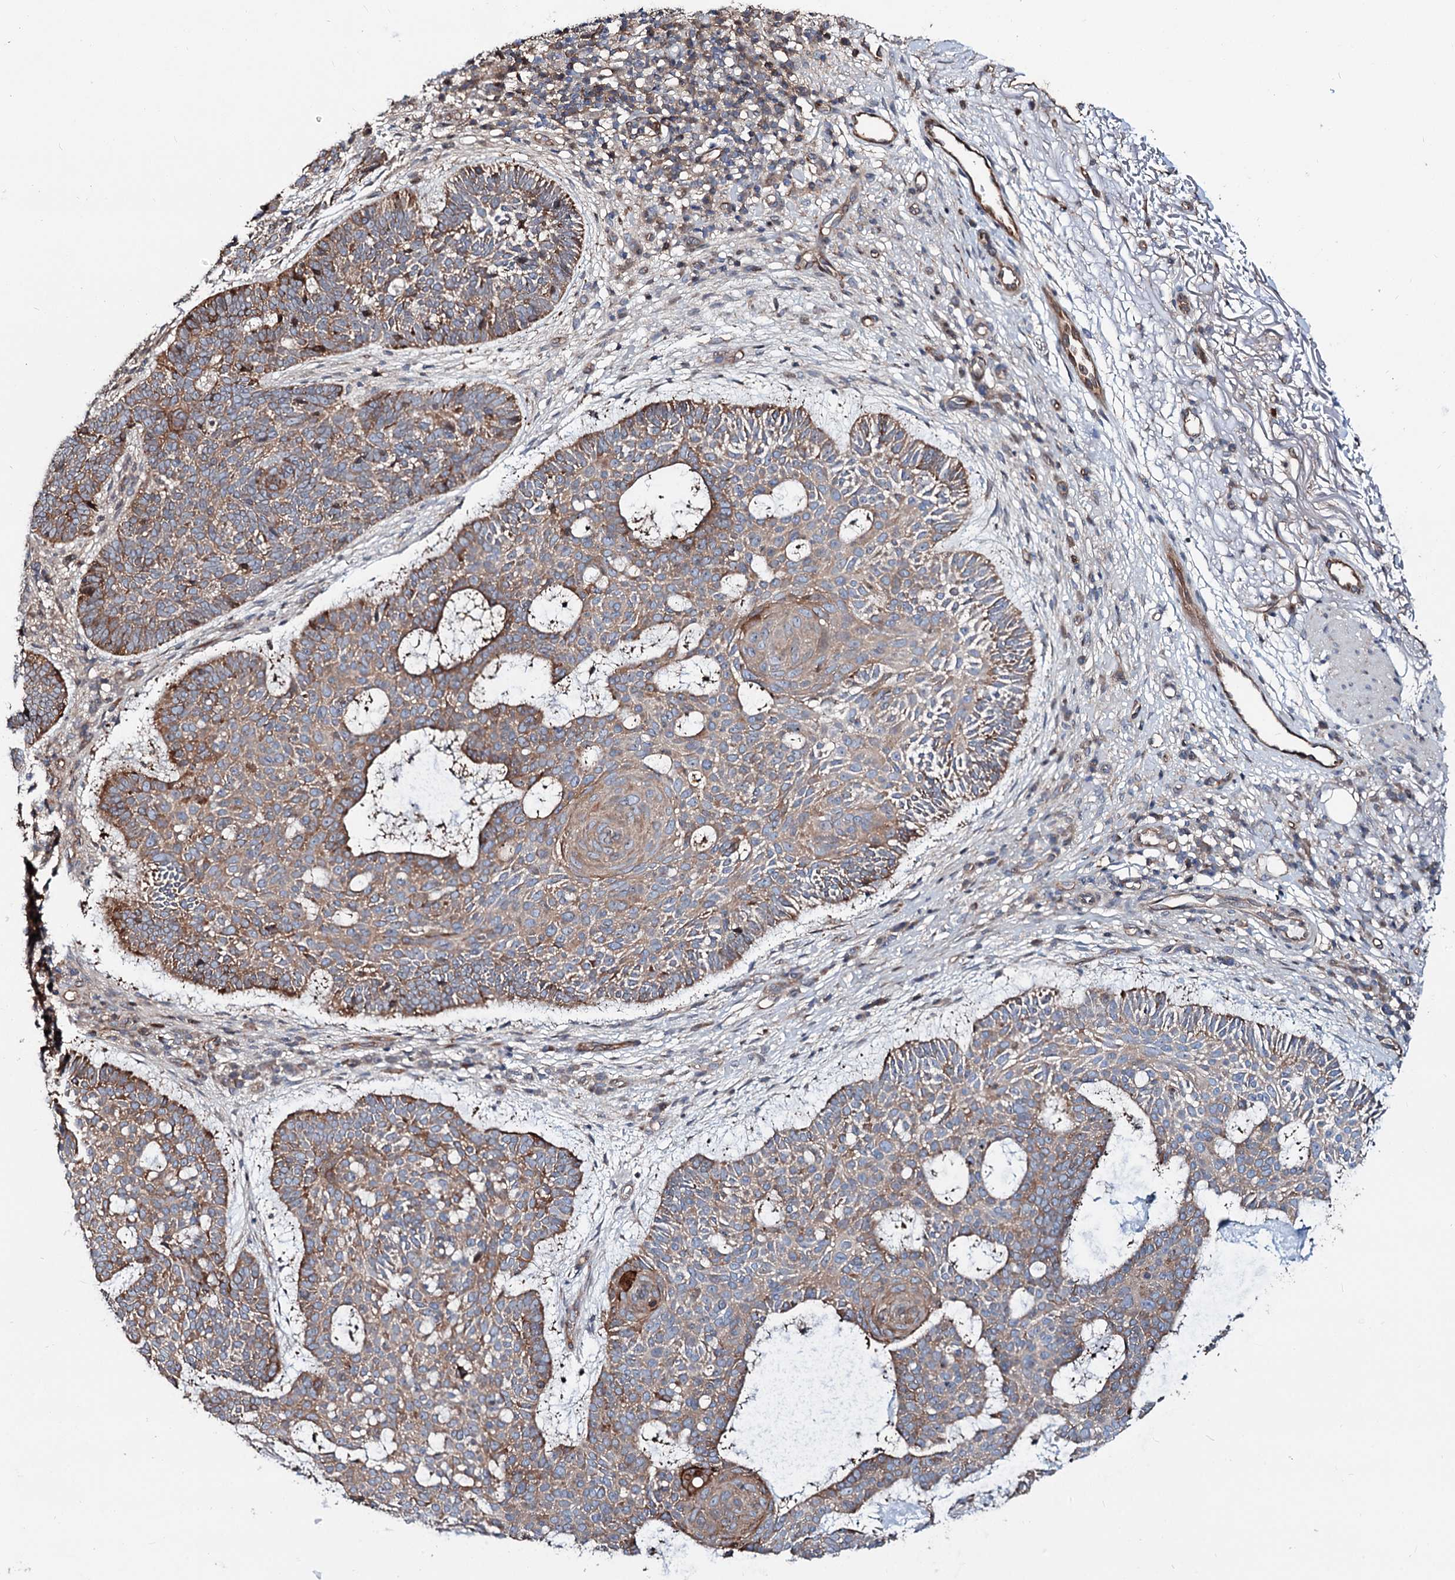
{"staining": {"intensity": "moderate", "quantity": ">75%", "location": "cytoplasmic/membranous"}, "tissue": "skin cancer", "cell_type": "Tumor cells", "image_type": "cancer", "snomed": [{"axis": "morphology", "description": "Basal cell carcinoma"}, {"axis": "topography", "description": "Skin"}], "caption": "A micrograph of human skin basal cell carcinoma stained for a protein reveals moderate cytoplasmic/membranous brown staining in tumor cells.", "gene": "PTDSS2", "patient": {"sex": "male", "age": 85}}